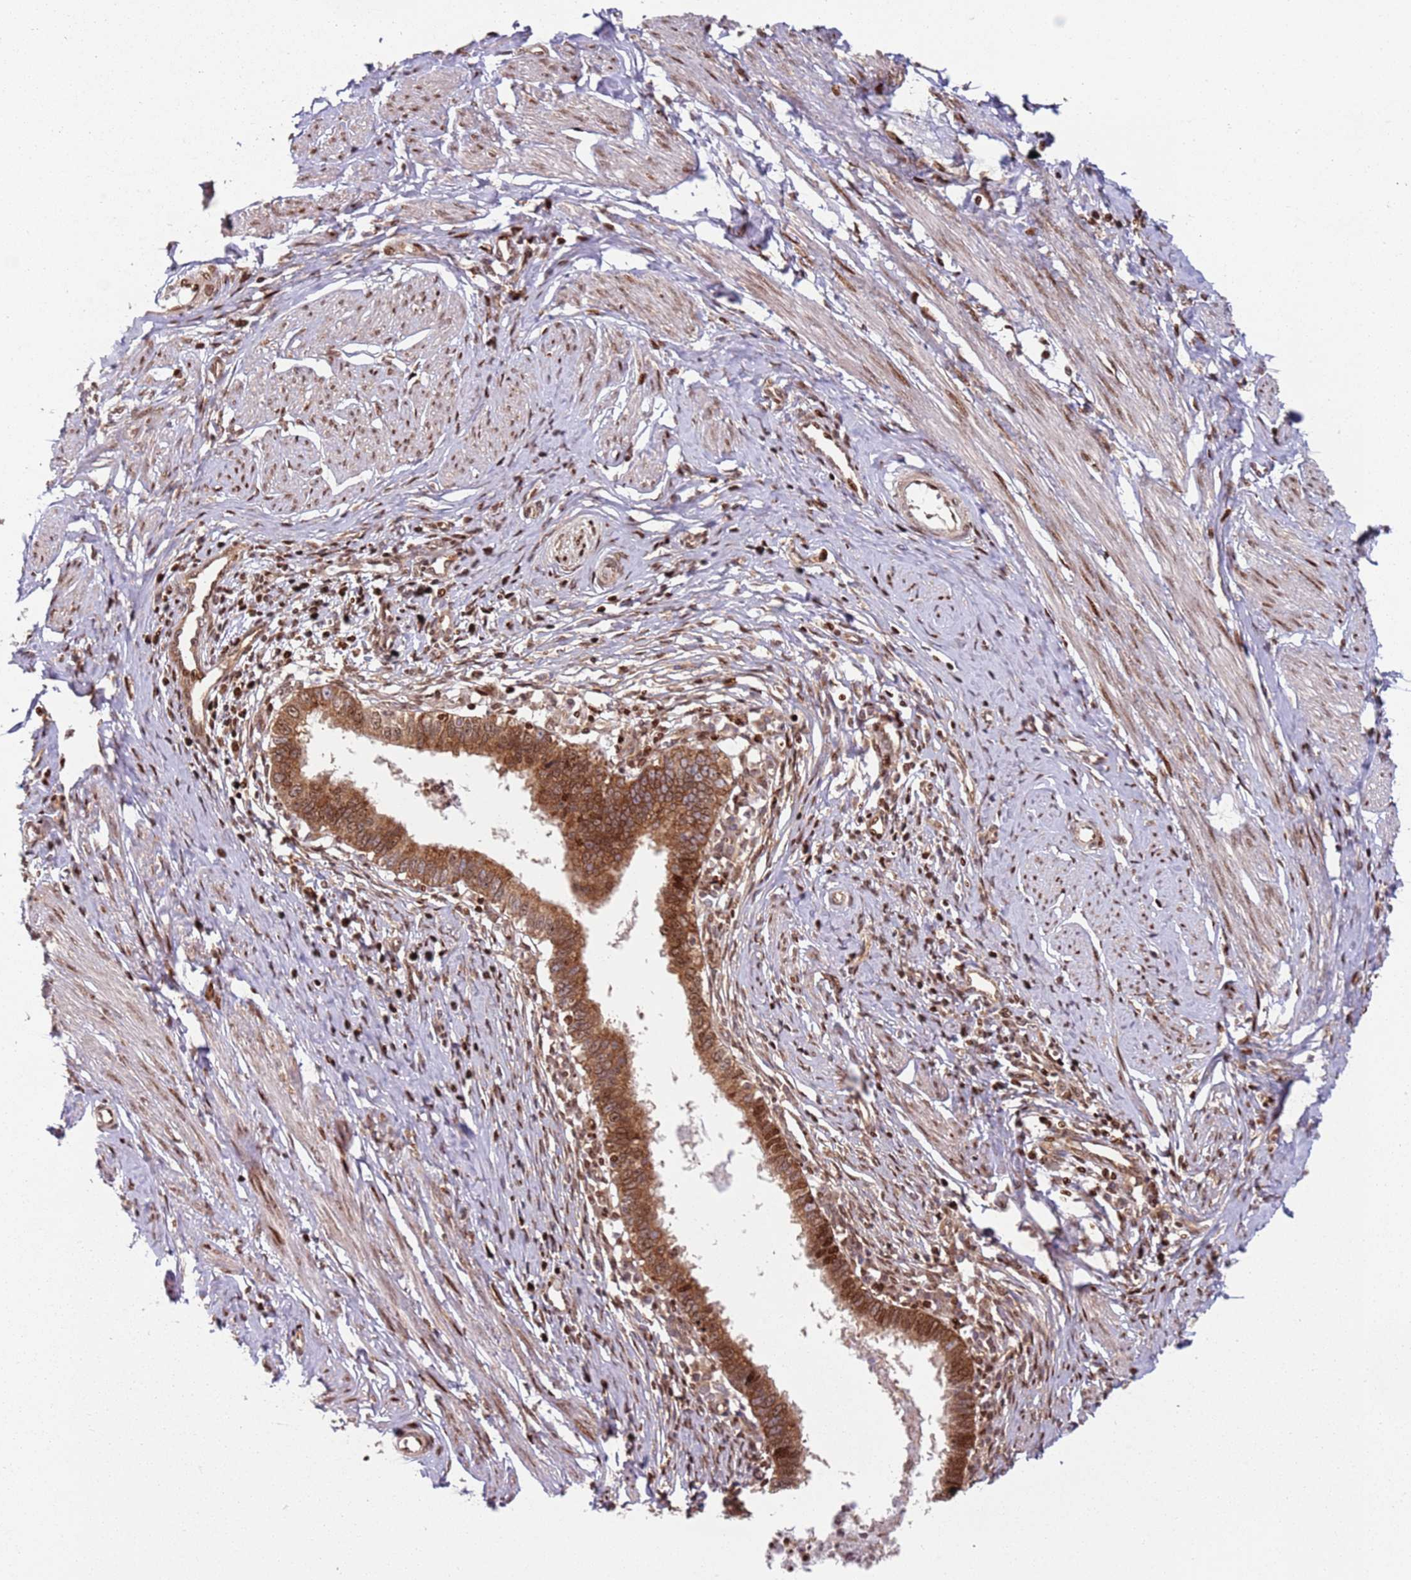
{"staining": {"intensity": "strong", "quantity": ">75%", "location": "cytoplasmic/membranous,nuclear"}, "tissue": "cervical cancer", "cell_type": "Tumor cells", "image_type": "cancer", "snomed": [{"axis": "morphology", "description": "Adenocarcinoma, NOS"}, {"axis": "topography", "description": "Cervix"}], "caption": "IHC of human cervical adenocarcinoma displays high levels of strong cytoplasmic/membranous and nuclear staining in about >75% of tumor cells.", "gene": "HNRNPLL", "patient": {"sex": "female", "age": 36}}